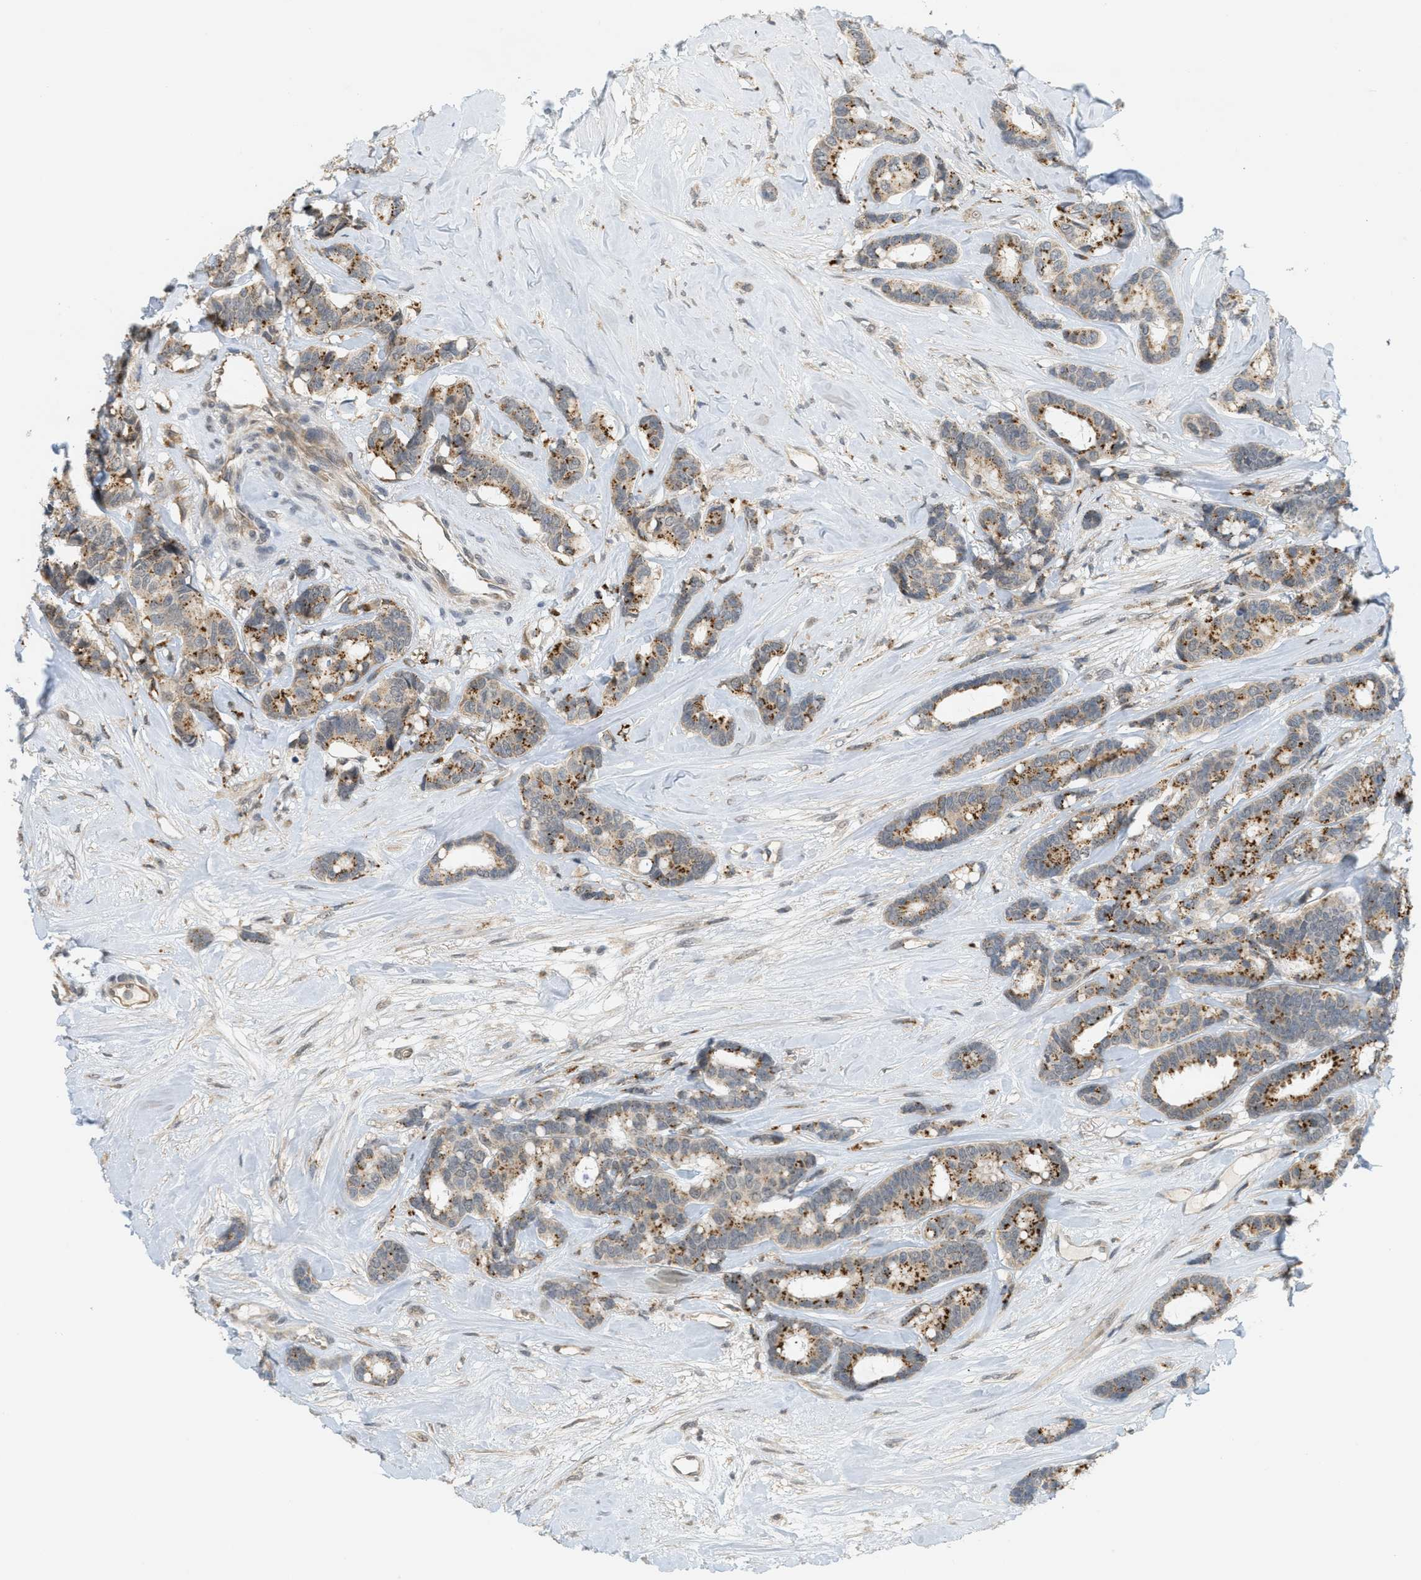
{"staining": {"intensity": "strong", "quantity": "25%-75%", "location": "cytoplasmic/membranous"}, "tissue": "breast cancer", "cell_type": "Tumor cells", "image_type": "cancer", "snomed": [{"axis": "morphology", "description": "Duct carcinoma"}, {"axis": "topography", "description": "Breast"}], "caption": "Human breast cancer (intraductal carcinoma) stained for a protein (brown) reveals strong cytoplasmic/membranous positive staining in approximately 25%-75% of tumor cells.", "gene": "PRKD1", "patient": {"sex": "female", "age": 87}}